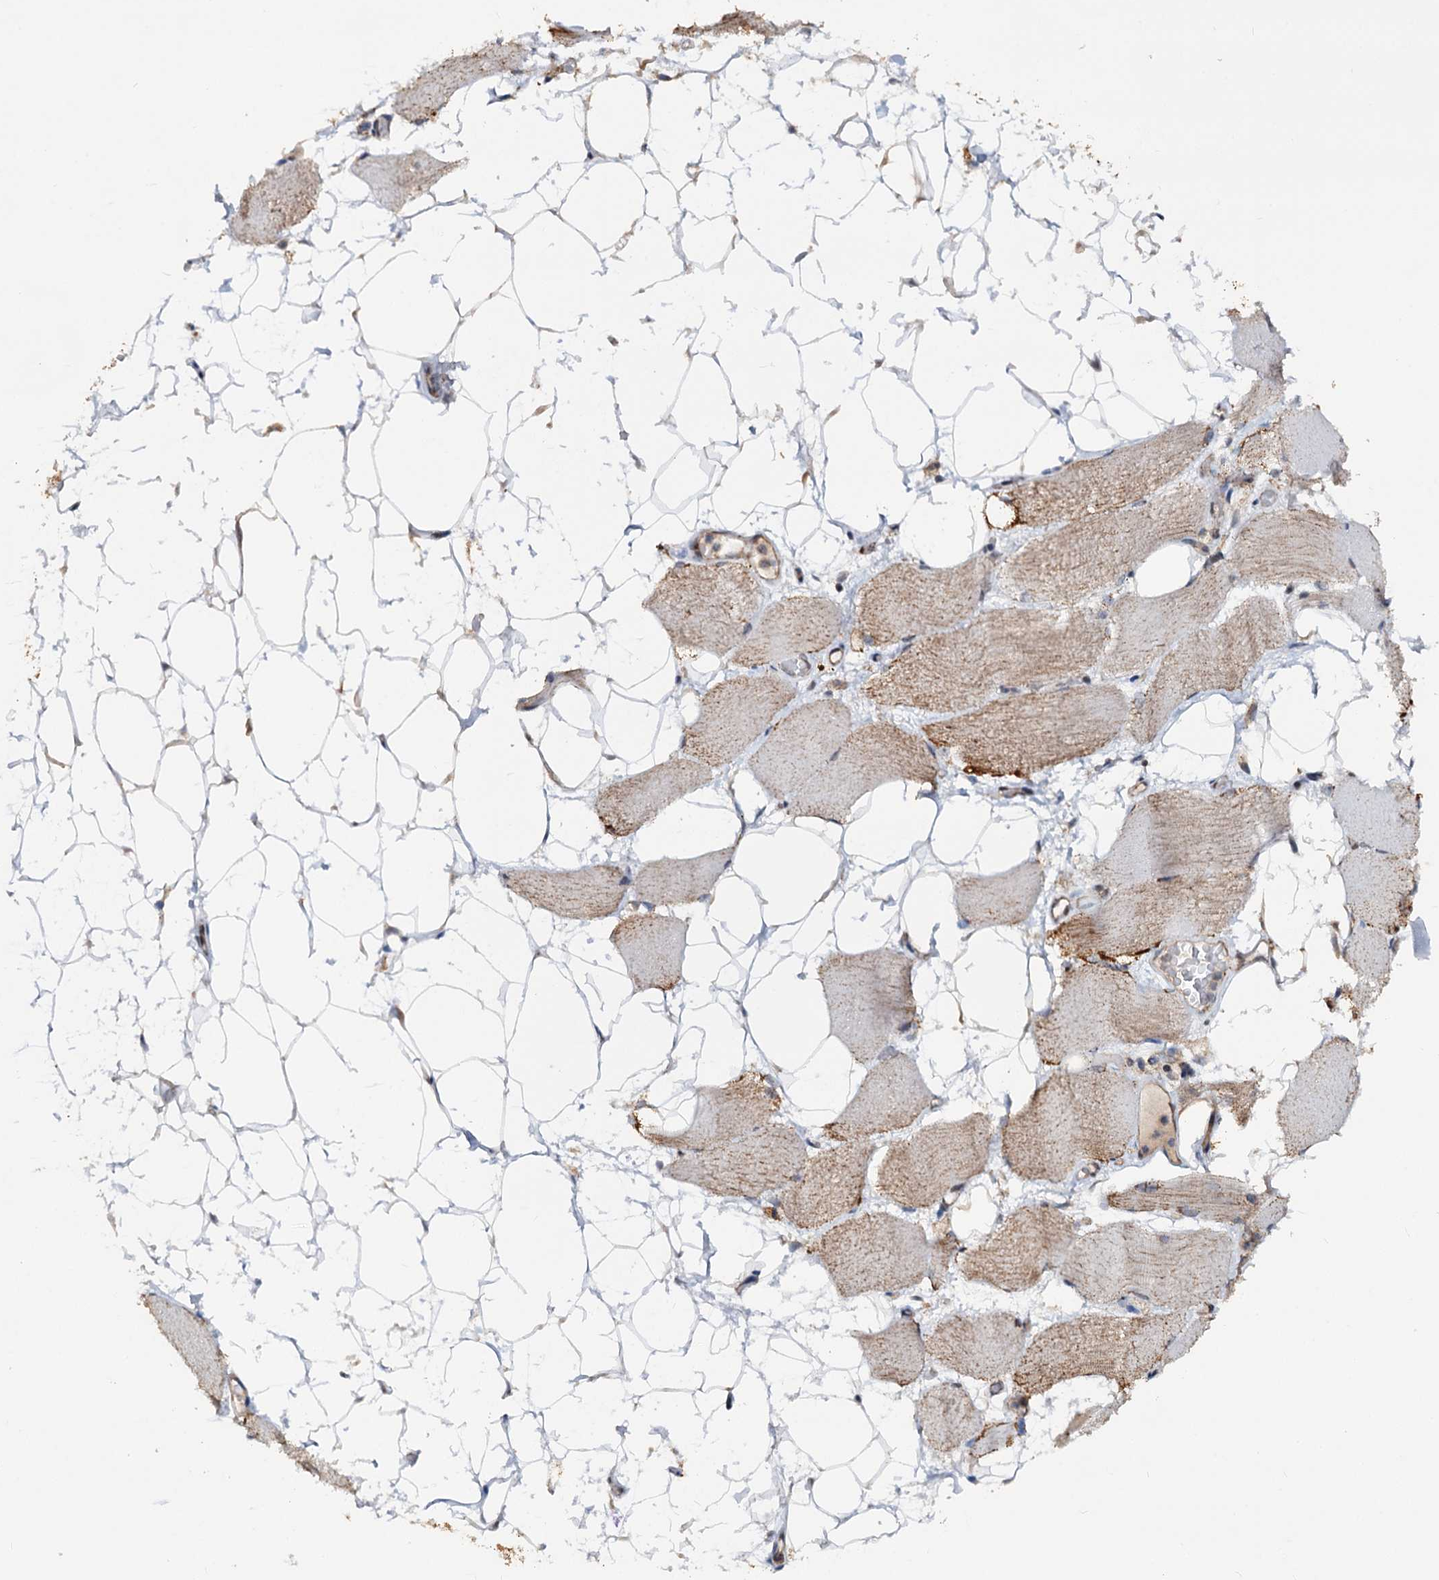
{"staining": {"intensity": "moderate", "quantity": "25%-75%", "location": "cytoplasmic/membranous,nuclear"}, "tissue": "skeletal muscle", "cell_type": "Myocytes", "image_type": "normal", "snomed": [{"axis": "morphology", "description": "Normal tissue, NOS"}, {"axis": "topography", "description": "Skeletal muscle"}, {"axis": "topography", "description": "Parathyroid gland"}], "caption": "Immunohistochemical staining of normal human skeletal muscle displays moderate cytoplasmic/membranous,nuclear protein positivity in approximately 25%-75% of myocytes.", "gene": "CEP76", "patient": {"sex": "female", "age": 37}}